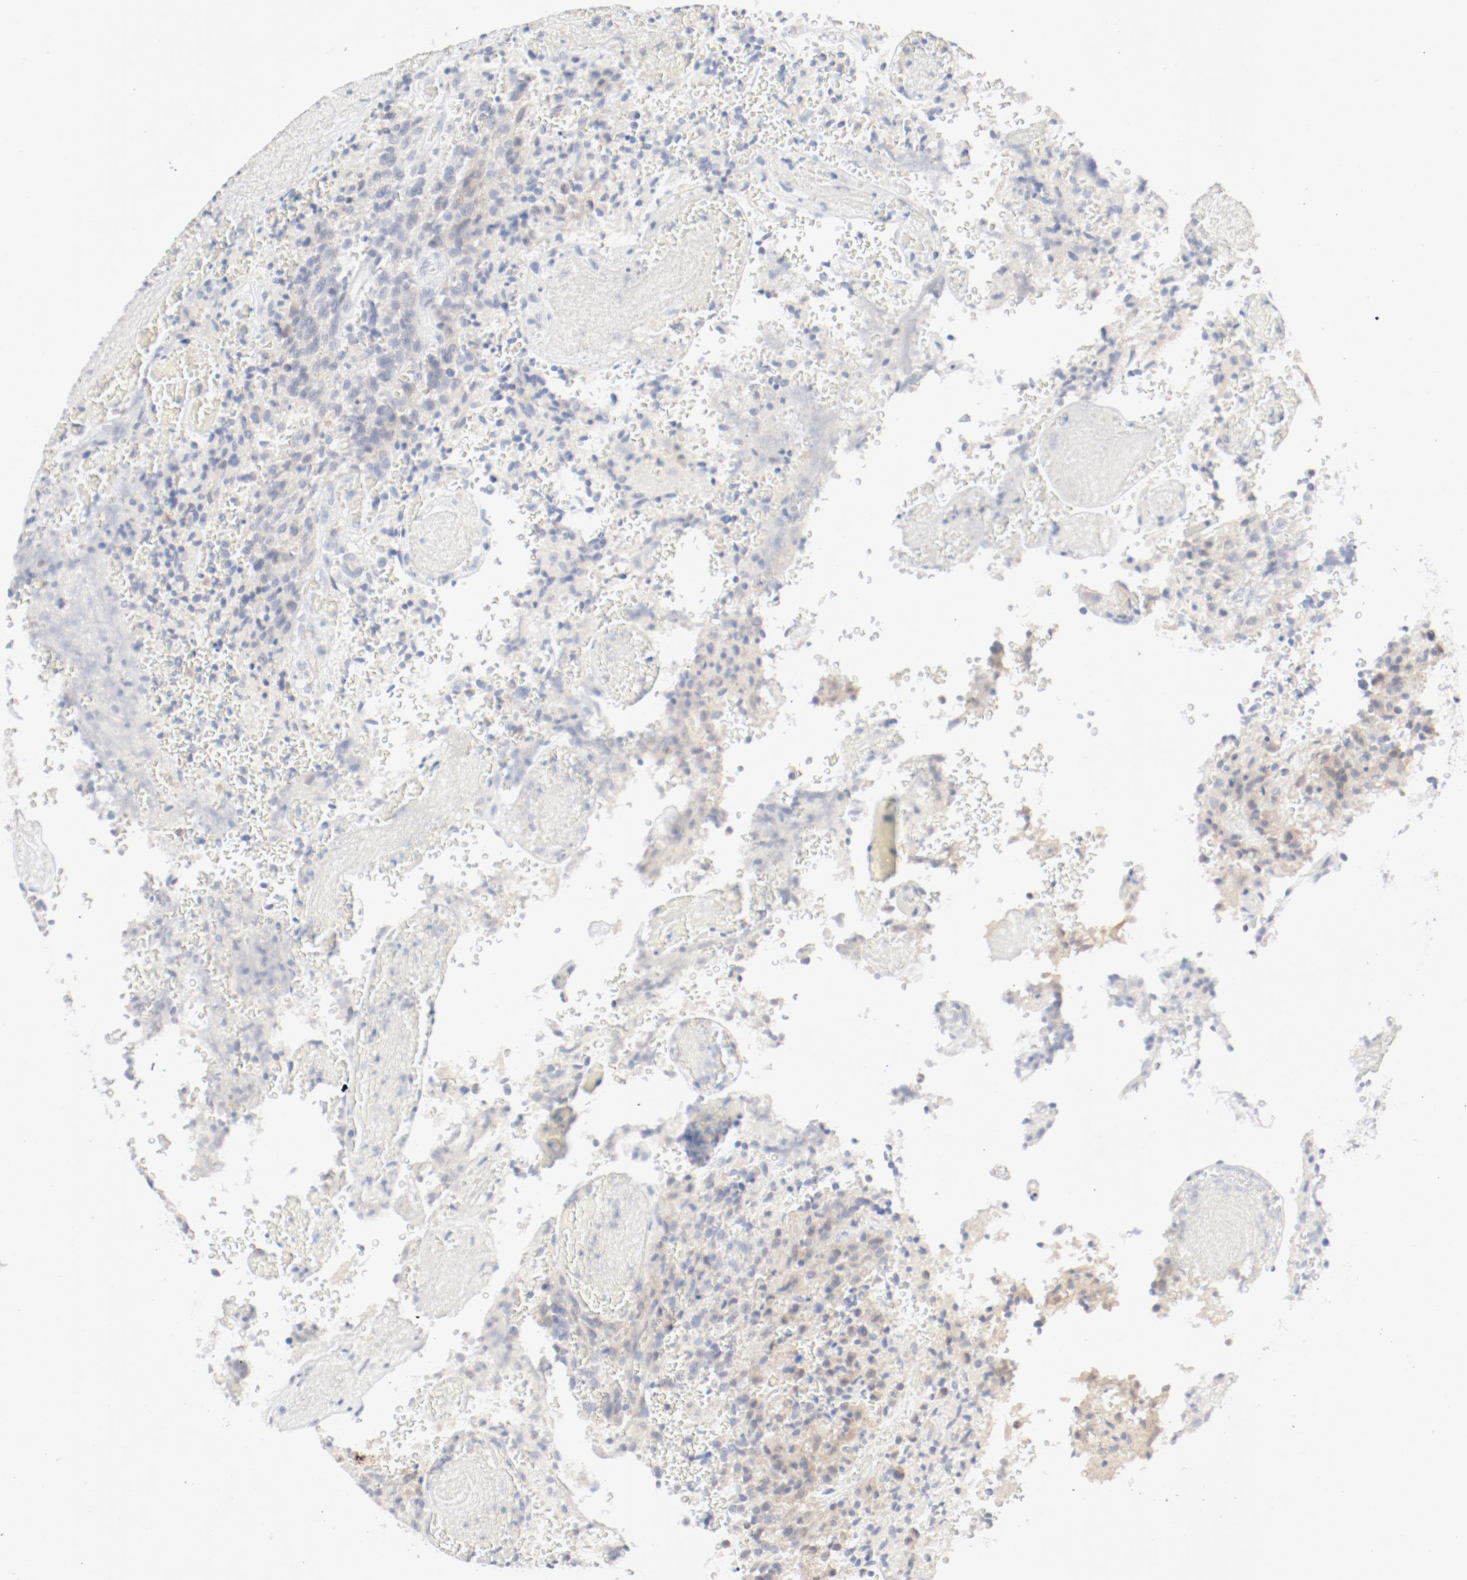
{"staining": {"intensity": "weak", "quantity": "25%-75%", "location": "cytoplasmic/membranous"}, "tissue": "glioma", "cell_type": "Tumor cells", "image_type": "cancer", "snomed": [{"axis": "morphology", "description": "Normal tissue, NOS"}, {"axis": "morphology", "description": "Glioma, malignant, High grade"}, {"axis": "topography", "description": "Cerebral cortex"}], "caption": "Immunohistochemistry micrograph of neoplastic tissue: human high-grade glioma (malignant) stained using IHC shows low levels of weak protein expression localized specifically in the cytoplasmic/membranous of tumor cells, appearing as a cytoplasmic/membranous brown color.", "gene": "PGM1", "patient": {"sex": "male", "age": 56}}